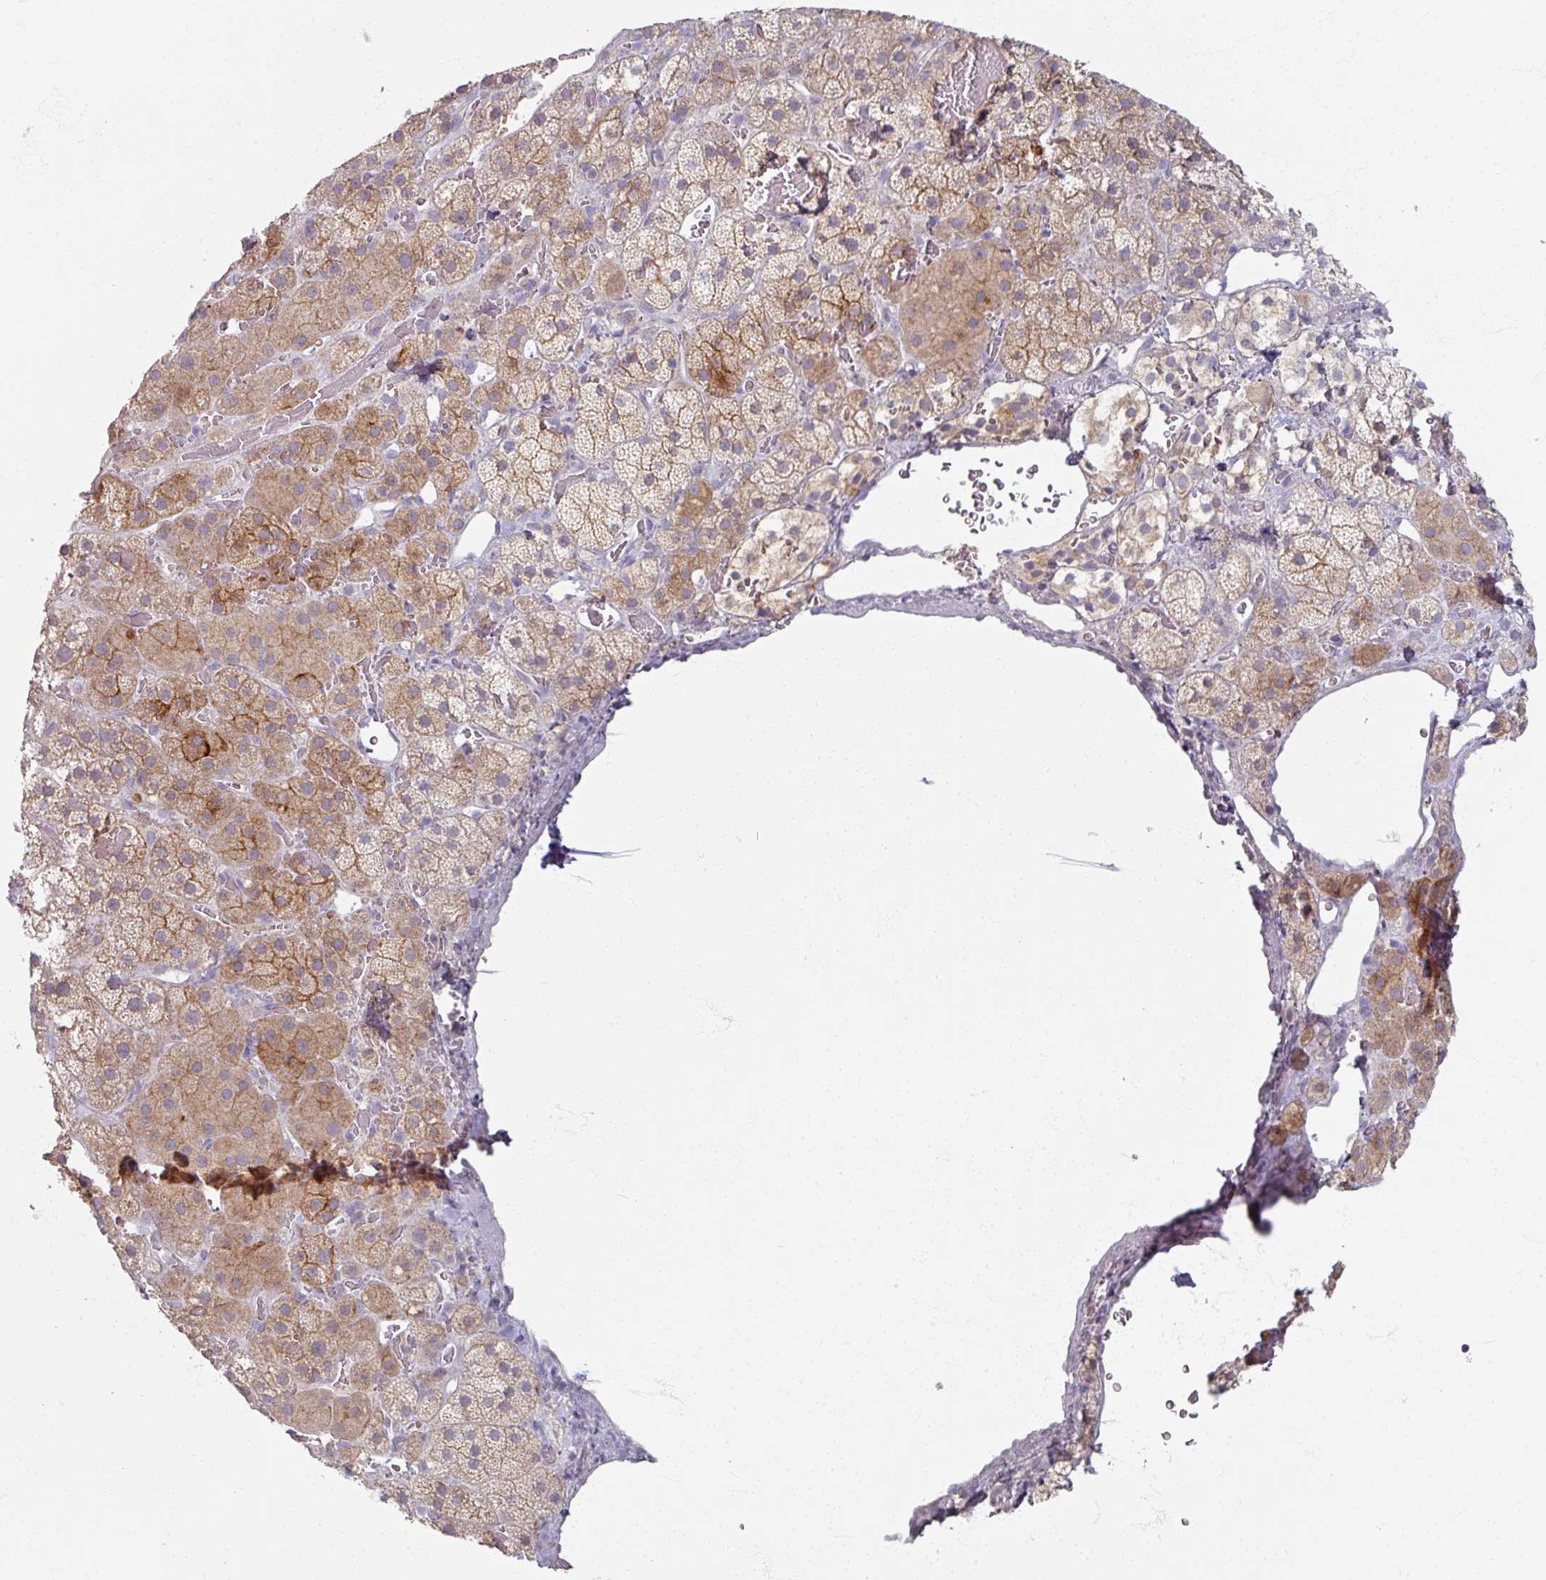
{"staining": {"intensity": "moderate", "quantity": "25%-75%", "location": "cytoplasmic/membranous"}, "tissue": "adrenal gland", "cell_type": "Glandular cells", "image_type": "normal", "snomed": [{"axis": "morphology", "description": "Normal tissue, NOS"}, {"axis": "topography", "description": "Adrenal gland"}], "caption": "Protein staining shows moderate cytoplasmic/membranous positivity in approximately 25%-75% of glandular cells in normal adrenal gland. Immunohistochemistry stains the protein of interest in brown and the nuclei are stained blue.", "gene": "SOX11", "patient": {"sex": "male", "age": 57}}